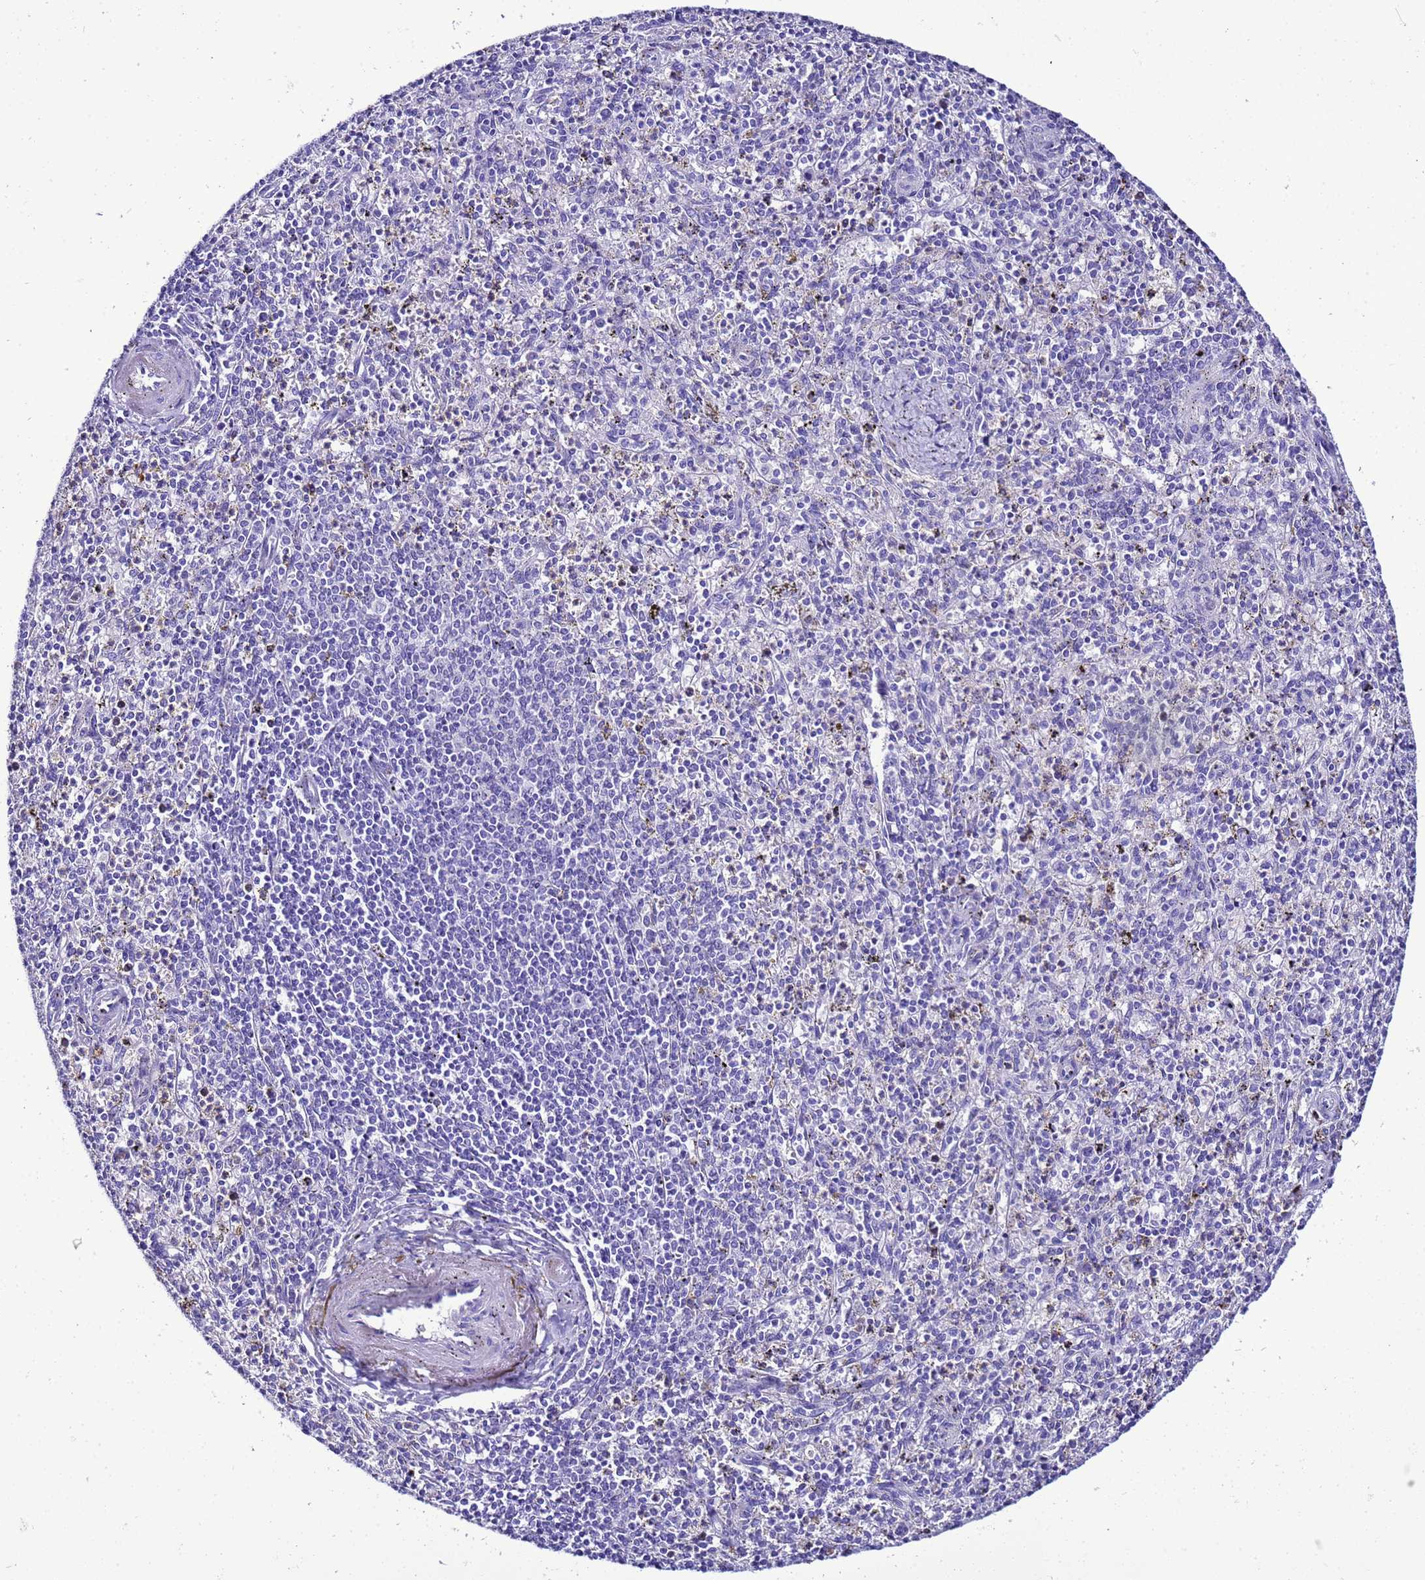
{"staining": {"intensity": "negative", "quantity": "none", "location": "none"}, "tissue": "spleen", "cell_type": "Cells in red pulp", "image_type": "normal", "snomed": [{"axis": "morphology", "description": "Normal tissue, NOS"}, {"axis": "topography", "description": "Spleen"}], "caption": "Immunohistochemical staining of normal spleen displays no significant positivity in cells in red pulp. (DAB (3,3'-diaminobenzidine) IHC, high magnification).", "gene": "BEST2", "patient": {"sex": "male", "age": 72}}